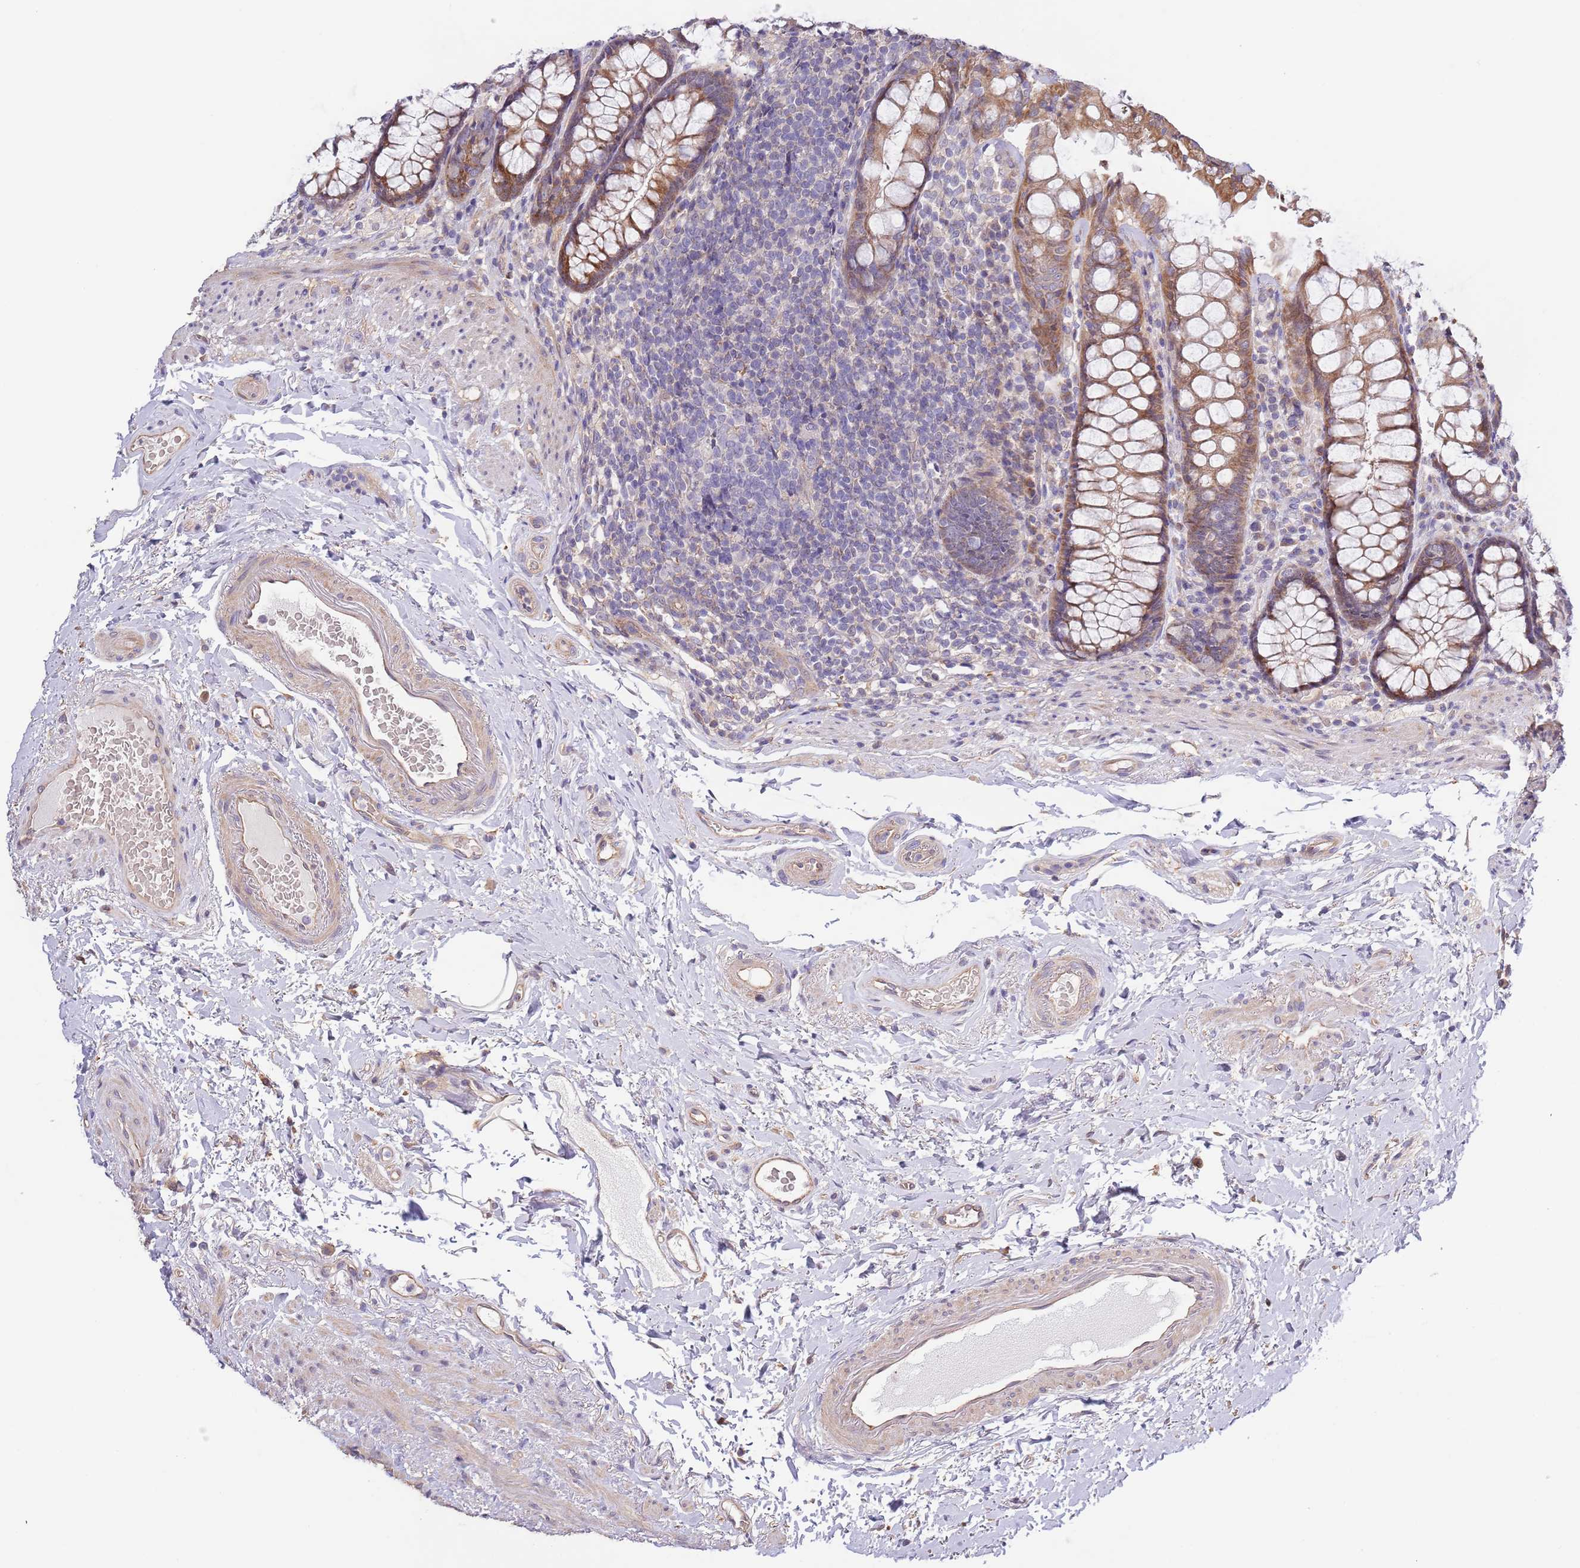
{"staining": {"intensity": "moderate", "quantity": ">75%", "location": "cytoplasmic/membranous"}, "tissue": "rectum", "cell_type": "Glandular cells", "image_type": "normal", "snomed": [{"axis": "morphology", "description": "Normal tissue, NOS"}, {"axis": "topography", "description": "Rectum"}], "caption": "IHC of benign rectum demonstrates medium levels of moderate cytoplasmic/membranous positivity in about >75% of glandular cells.", "gene": "LIPJ", "patient": {"sex": "male", "age": 83}}